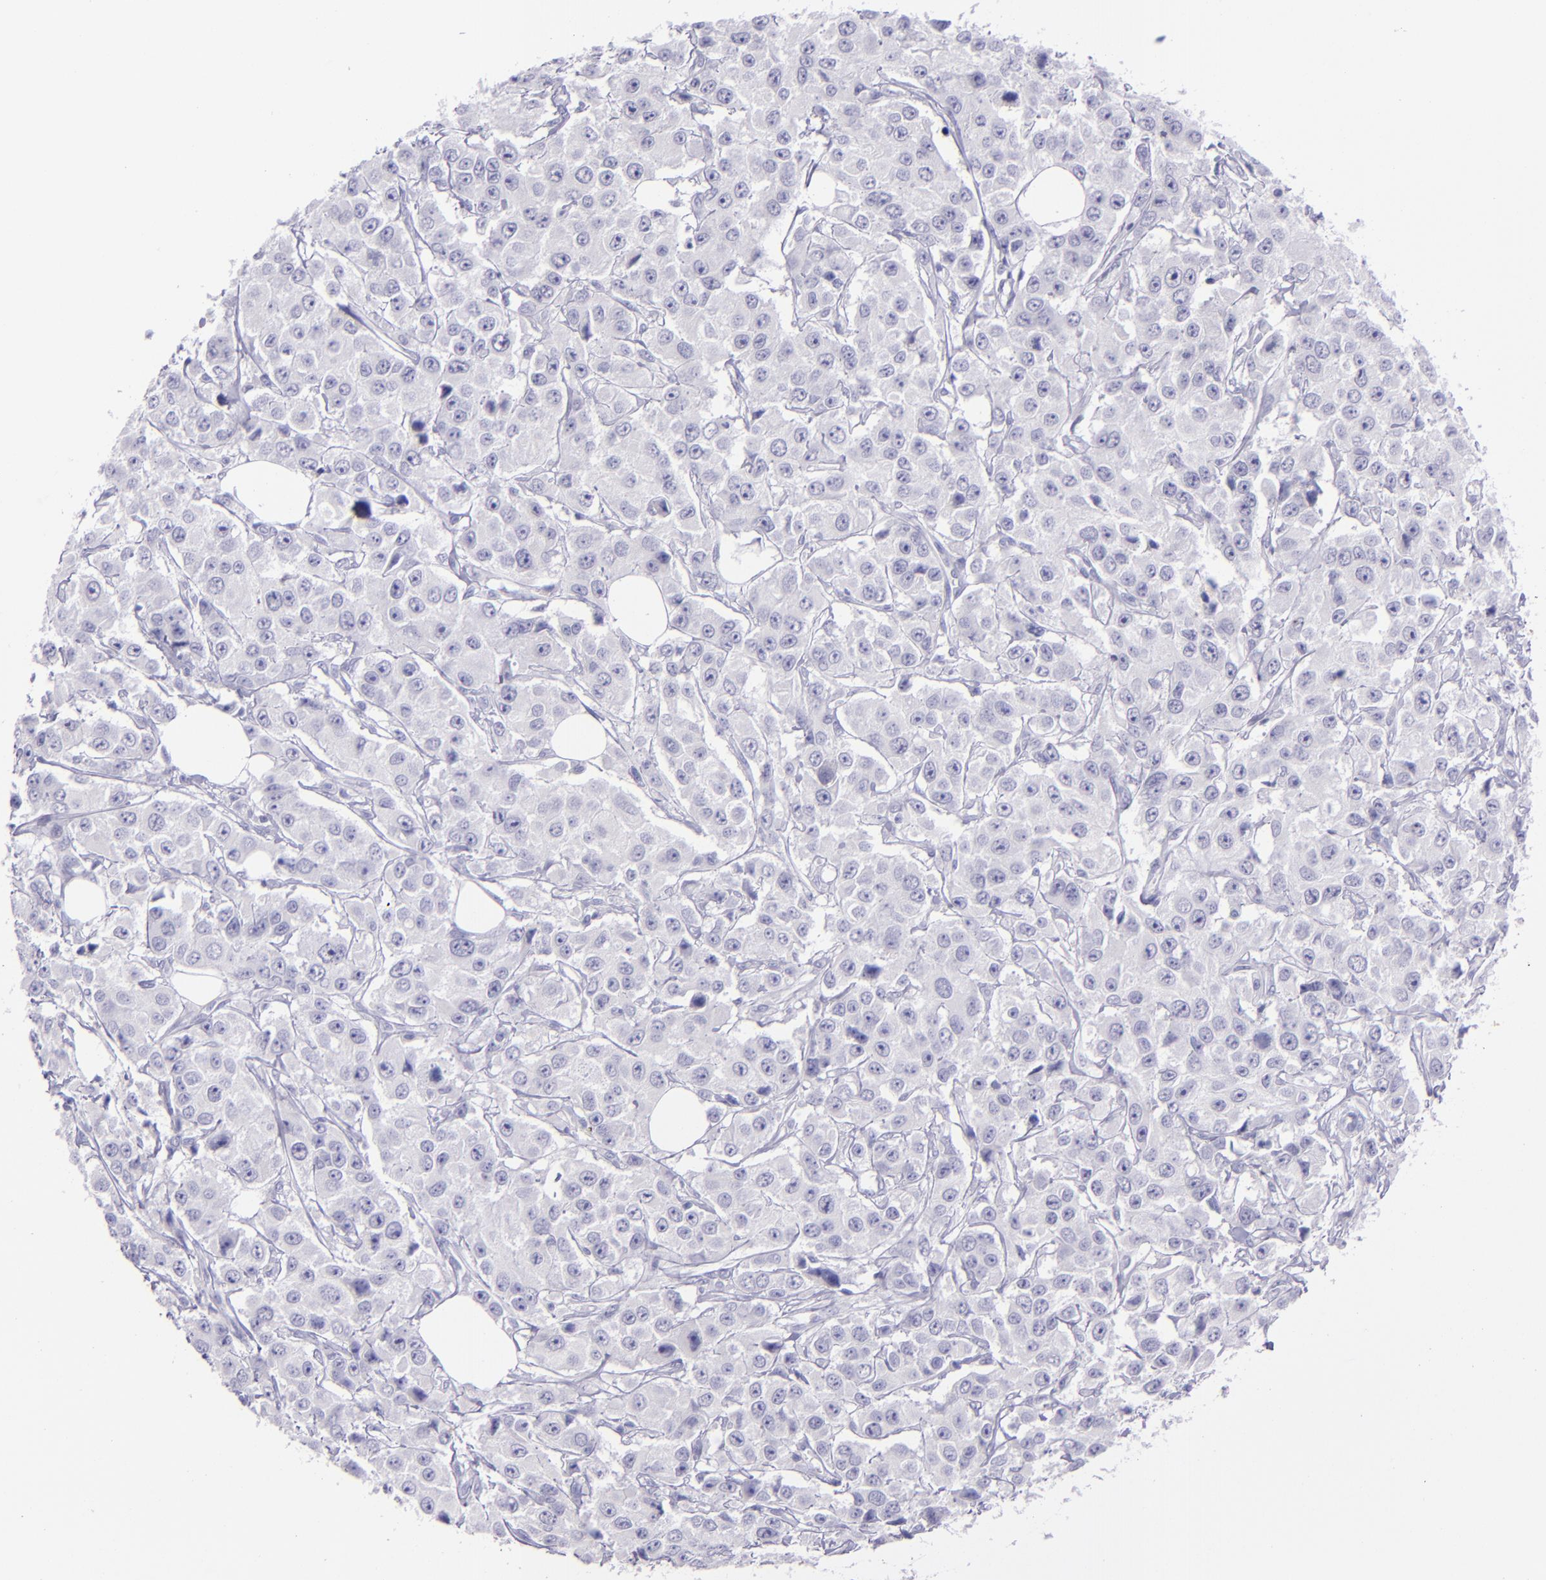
{"staining": {"intensity": "negative", "quantity": "none", "location": "none"}, "tissue": "breast cancer", "cell_type": "Tumor cells", "image_type": "cancer", "snomed": [{"axis": "morphology", "description": "Duct carcinoma"}, {"axis": "topography", "description": "Breast"}], "caption": "Tumor cells show no significant staining in breast cancer (infiltrating ductal carcinoma).", "gene": "TNNT3", "patient": {"sex": "female", "age": 58}}